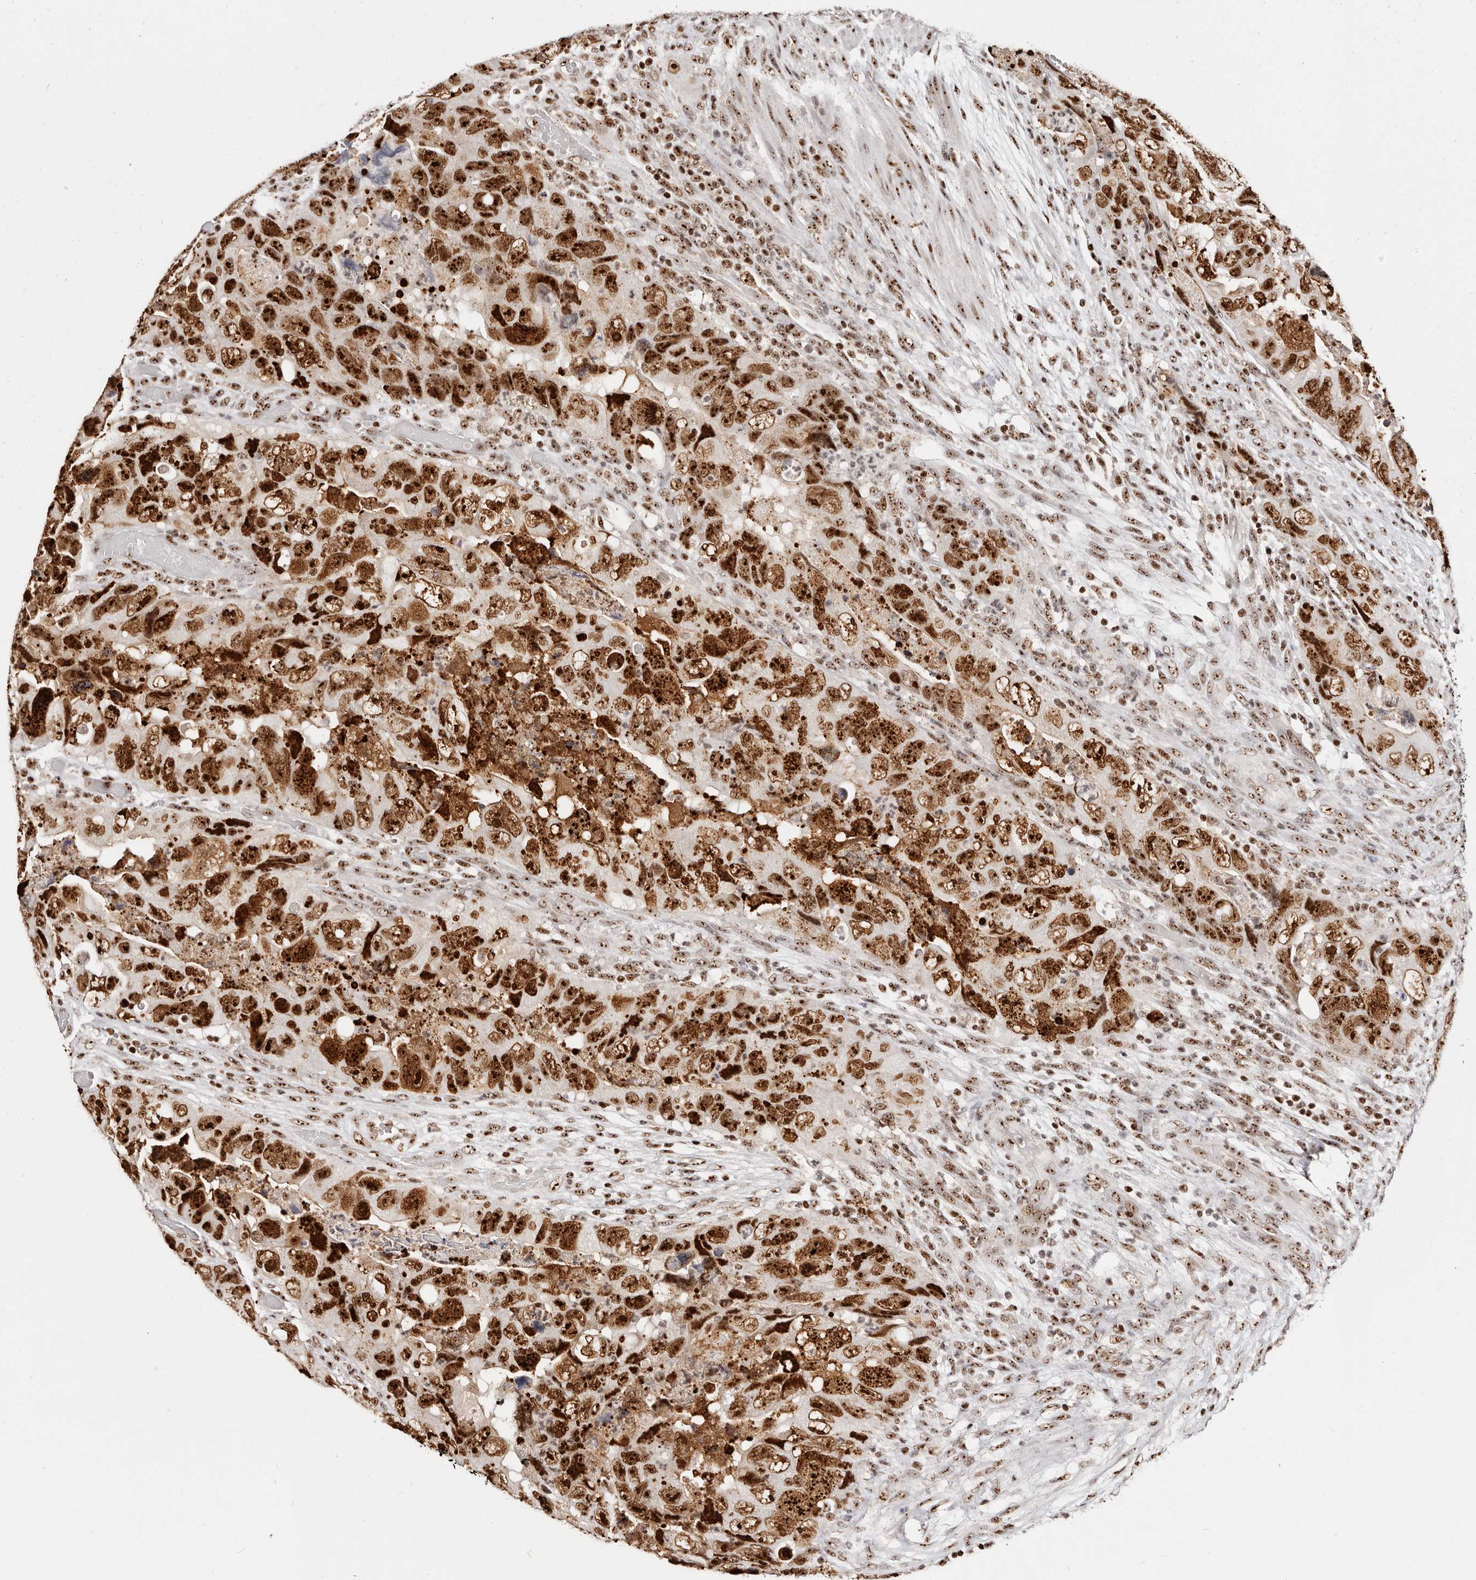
{"staining": {"intensity": "strong", "quantity": ">75%", "location": "nuclear"}, "tissue": "colorectal cancer", "cell_type": "Tumor cells", "image_type": "cancer", "snomed": [{"axis": "morphology", "description": "Adenocarcinoma, NOS"}, {"axis": "topography", "description": "Rectum"}], "caption": "Immunohistochemistry (IHC) (DAB) staining of colorectal cancer displays strong nuclear protein positivity in approximately >75% of tumor cells. (DAB (3,3'-diaminobenzidine) = brown stain, brightfield microscopy at high magnification).", "gene": "IQGAP3", "patient": {"sex": "male", "age": 63}}